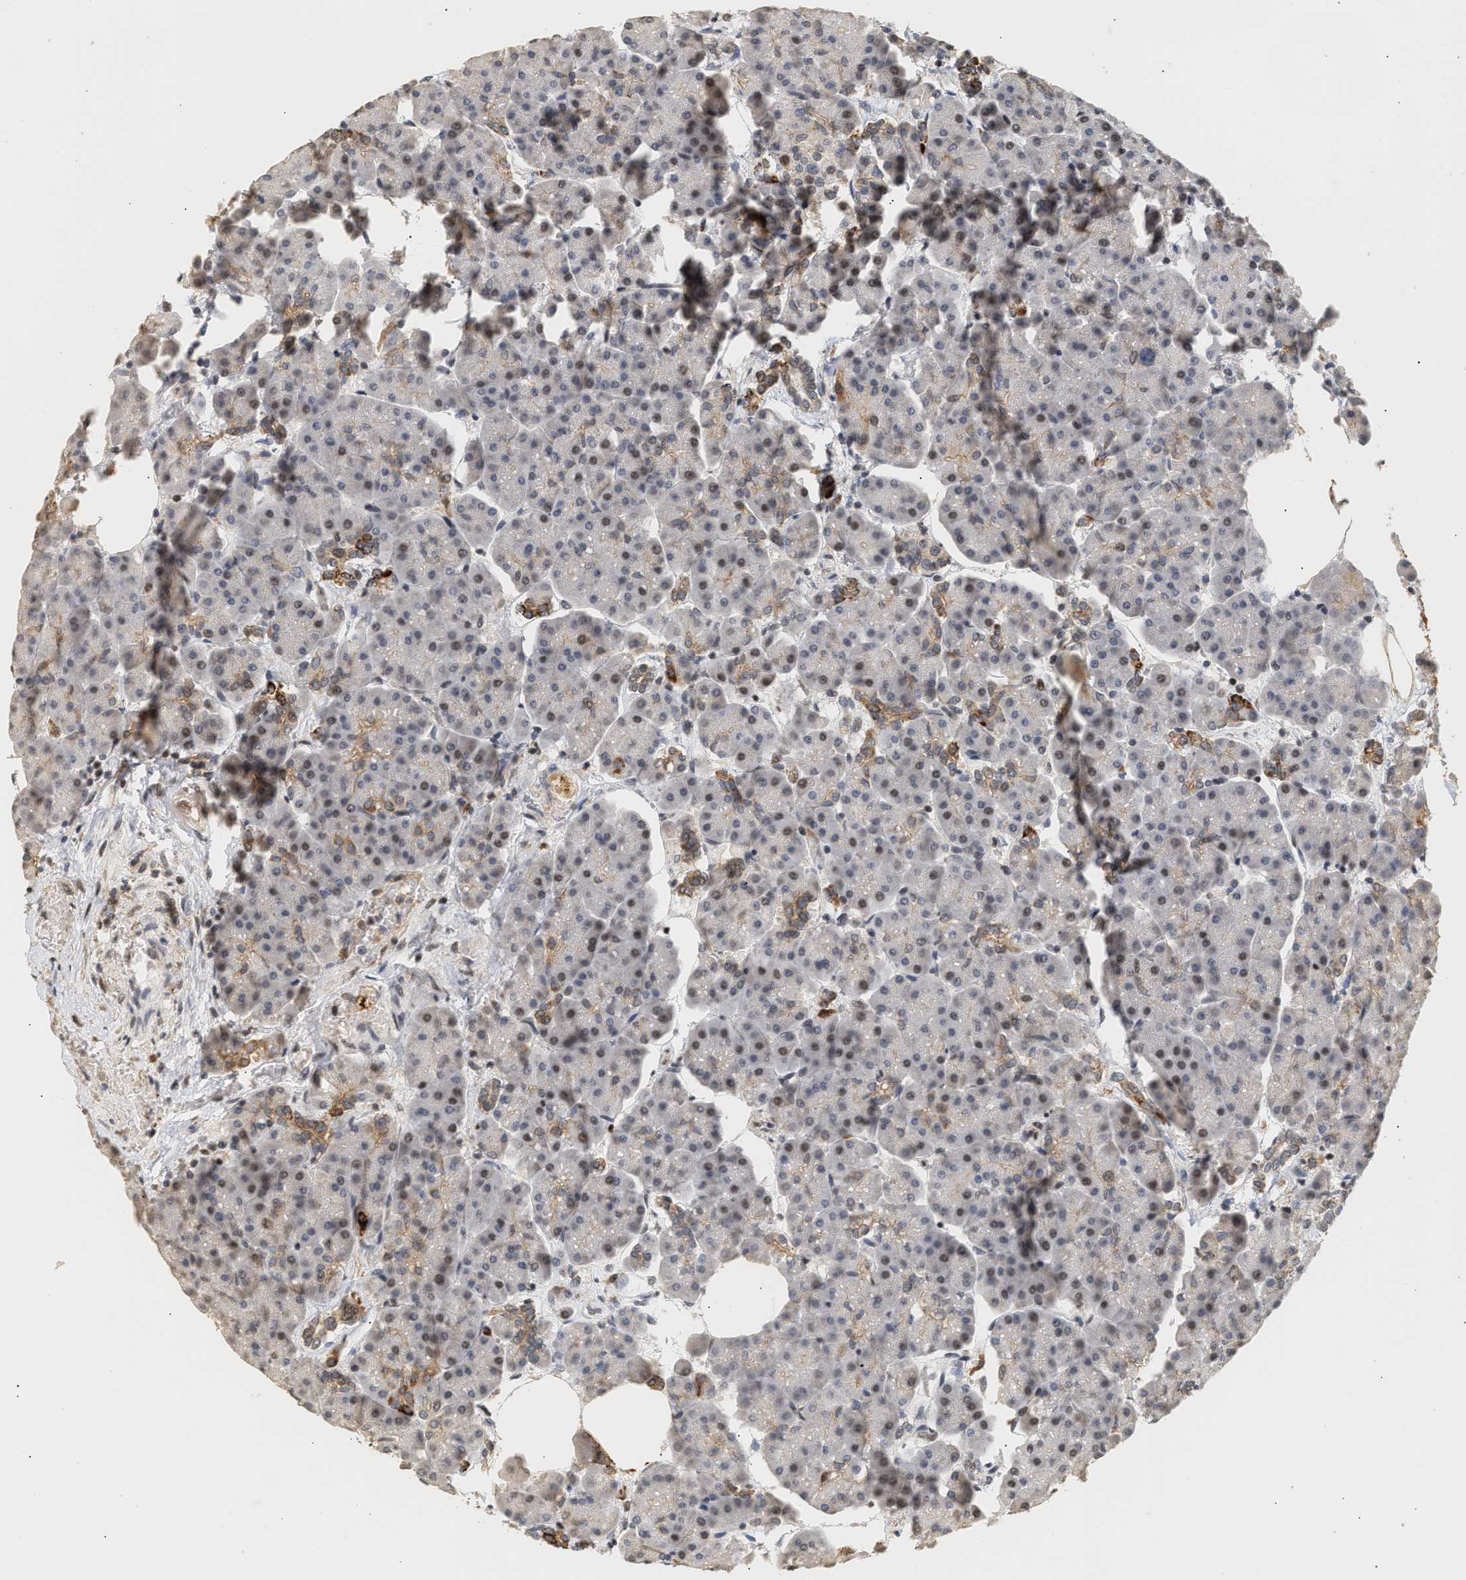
{"staining": {"intensity": "moderate", "quantity": "<25%", "location": "cytoplasmic/membranous"}, "tissue": "pancreas", "cell_type": "Exocrine glandular cells", "image_type": "normal", "snomed": [{"axis": "morphology", "description": "Normal tissue, NOS"}, {"axis": "topography", "description": "Pancreas"}], "caption": "Pancreas stained with immunohistochemistry demonstrates moderate cytoplasmic/membranous positivity in approximately <25% of exocrine glandular cells.", "gene": "PLXND1", "patient": {"sex": "female", "age": 70}}